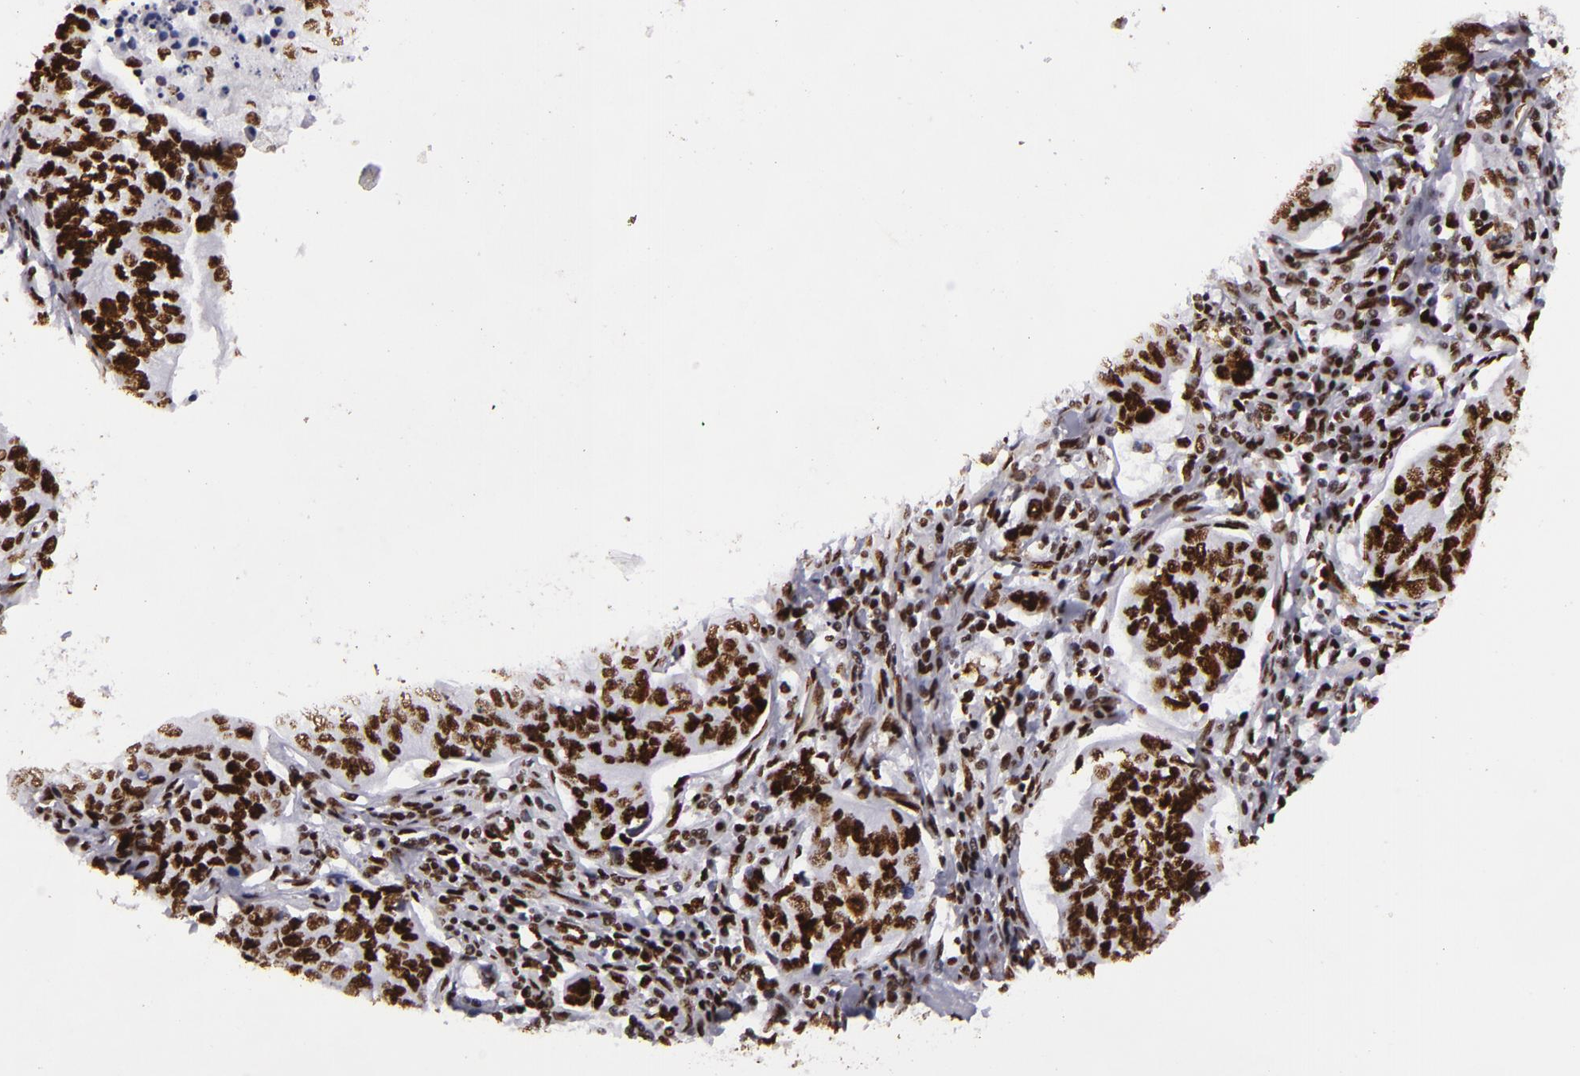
{"staining": {"intensity": "strong", "quantity": ">75%", "location": "nuclear"}, "tissue": "stomach cancer", "cell_type": "Tumor cells", "image_type": "cancer", "snomed": [{"axis": "morphology", "description": "Adenocarcinoma, NOS"}, {"axis": "topography", "description": "Esophagus"}, {"axis": "topography", "description": "Stomach"}], "caption": "A photomicrograph of human stomach cancer stained for a protein displays strong nuclear brown staining in tumor cells.", "gene": "SAFB", "patient": {"sex": "male", "age": 74}}